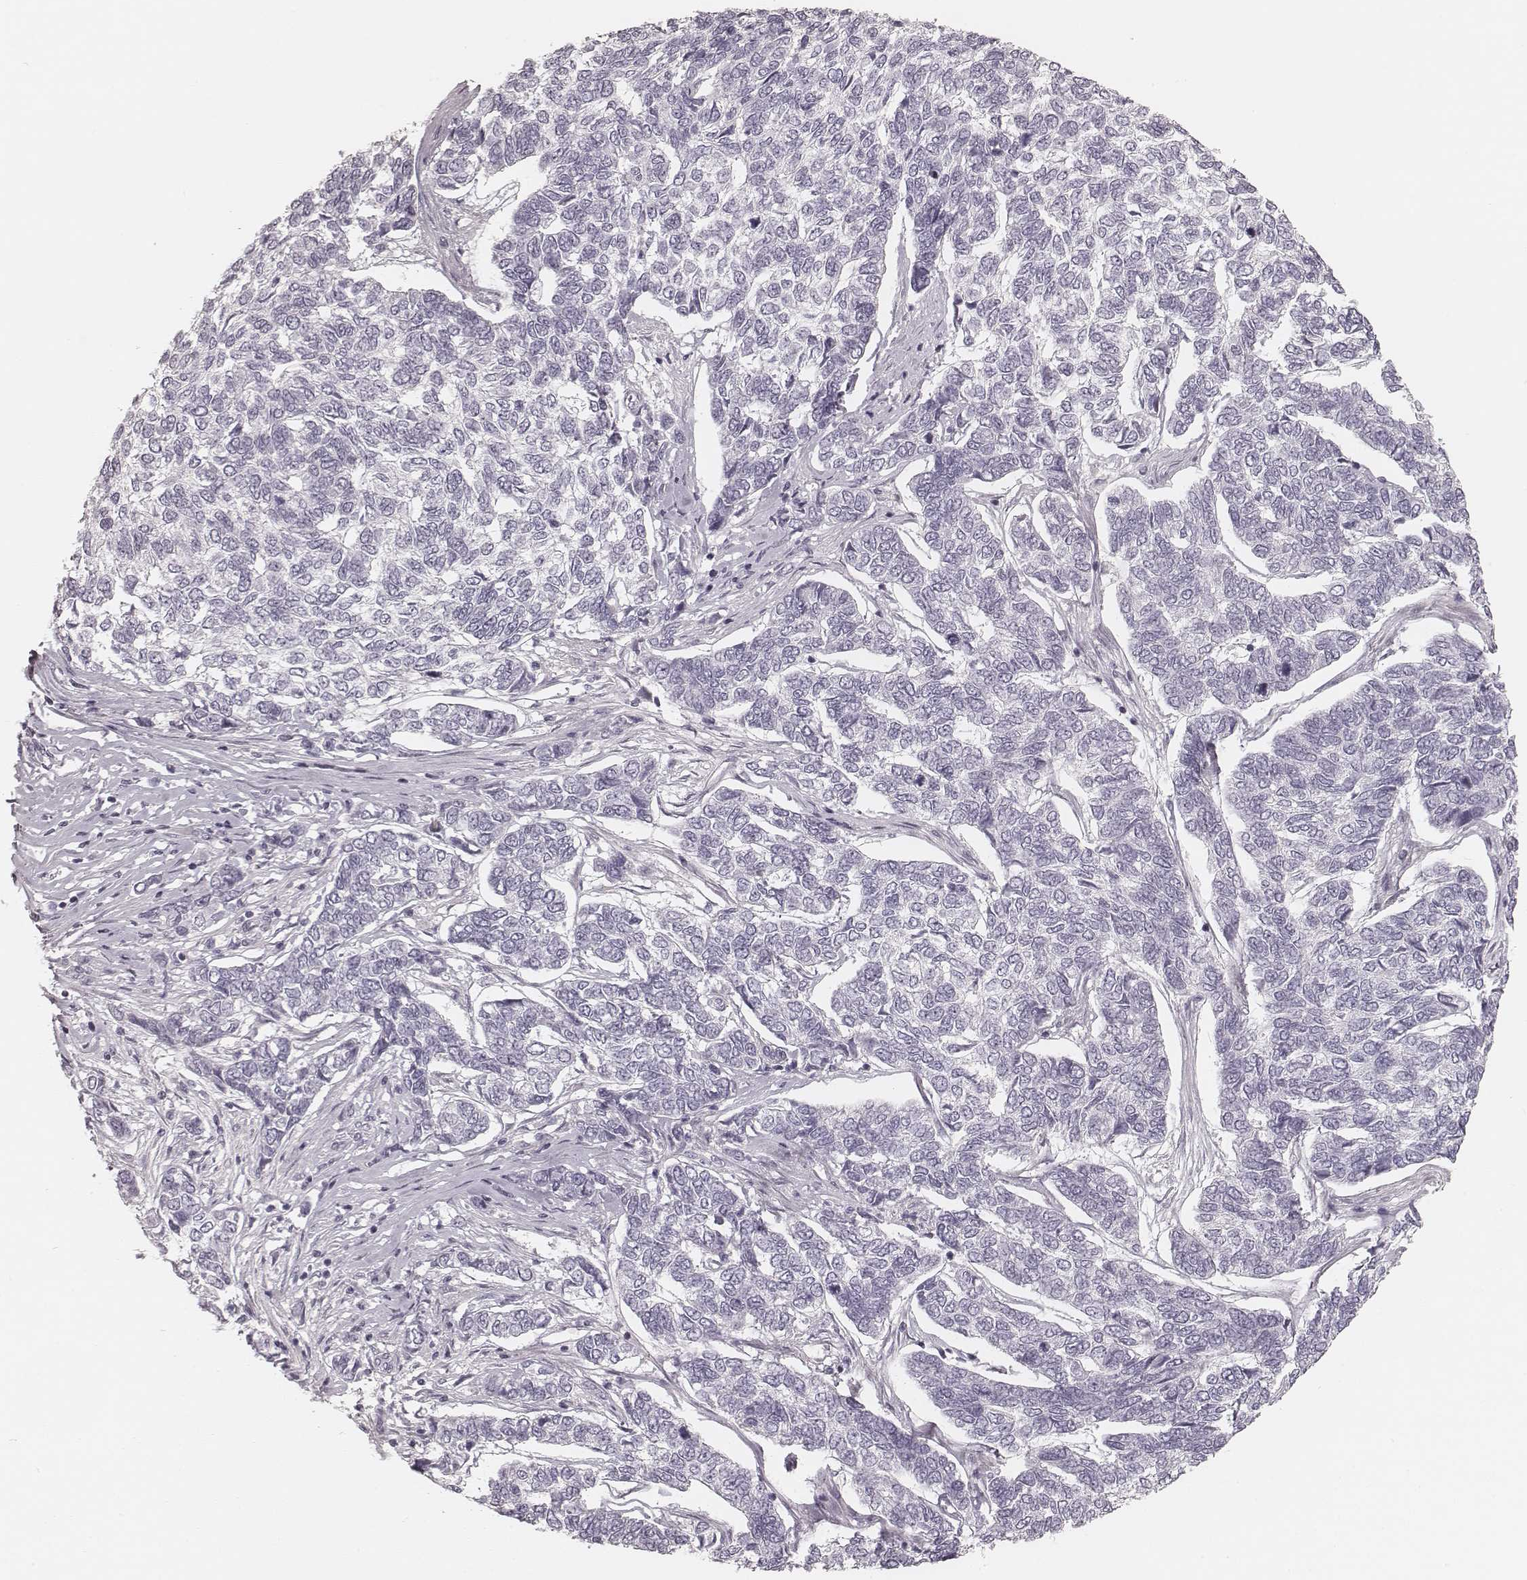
{"staining": {"intensity": "negative", "quantity": "none", "location": "none"}, "tissue": "skin cancer", "cell_type": "Tumor cells", "image_type": "cancer", "snomed": [{"axis": "morphology", "description": "Basal cell carcinoma"}, {"axis": "topography", "description": "Skin"}], "caption": "Tumor cells are negative for brown protein staining in skin cancer (basal cell carcinoma).", "gene": "SPATA24", "patient": {"sex": "female", "age": 65}}